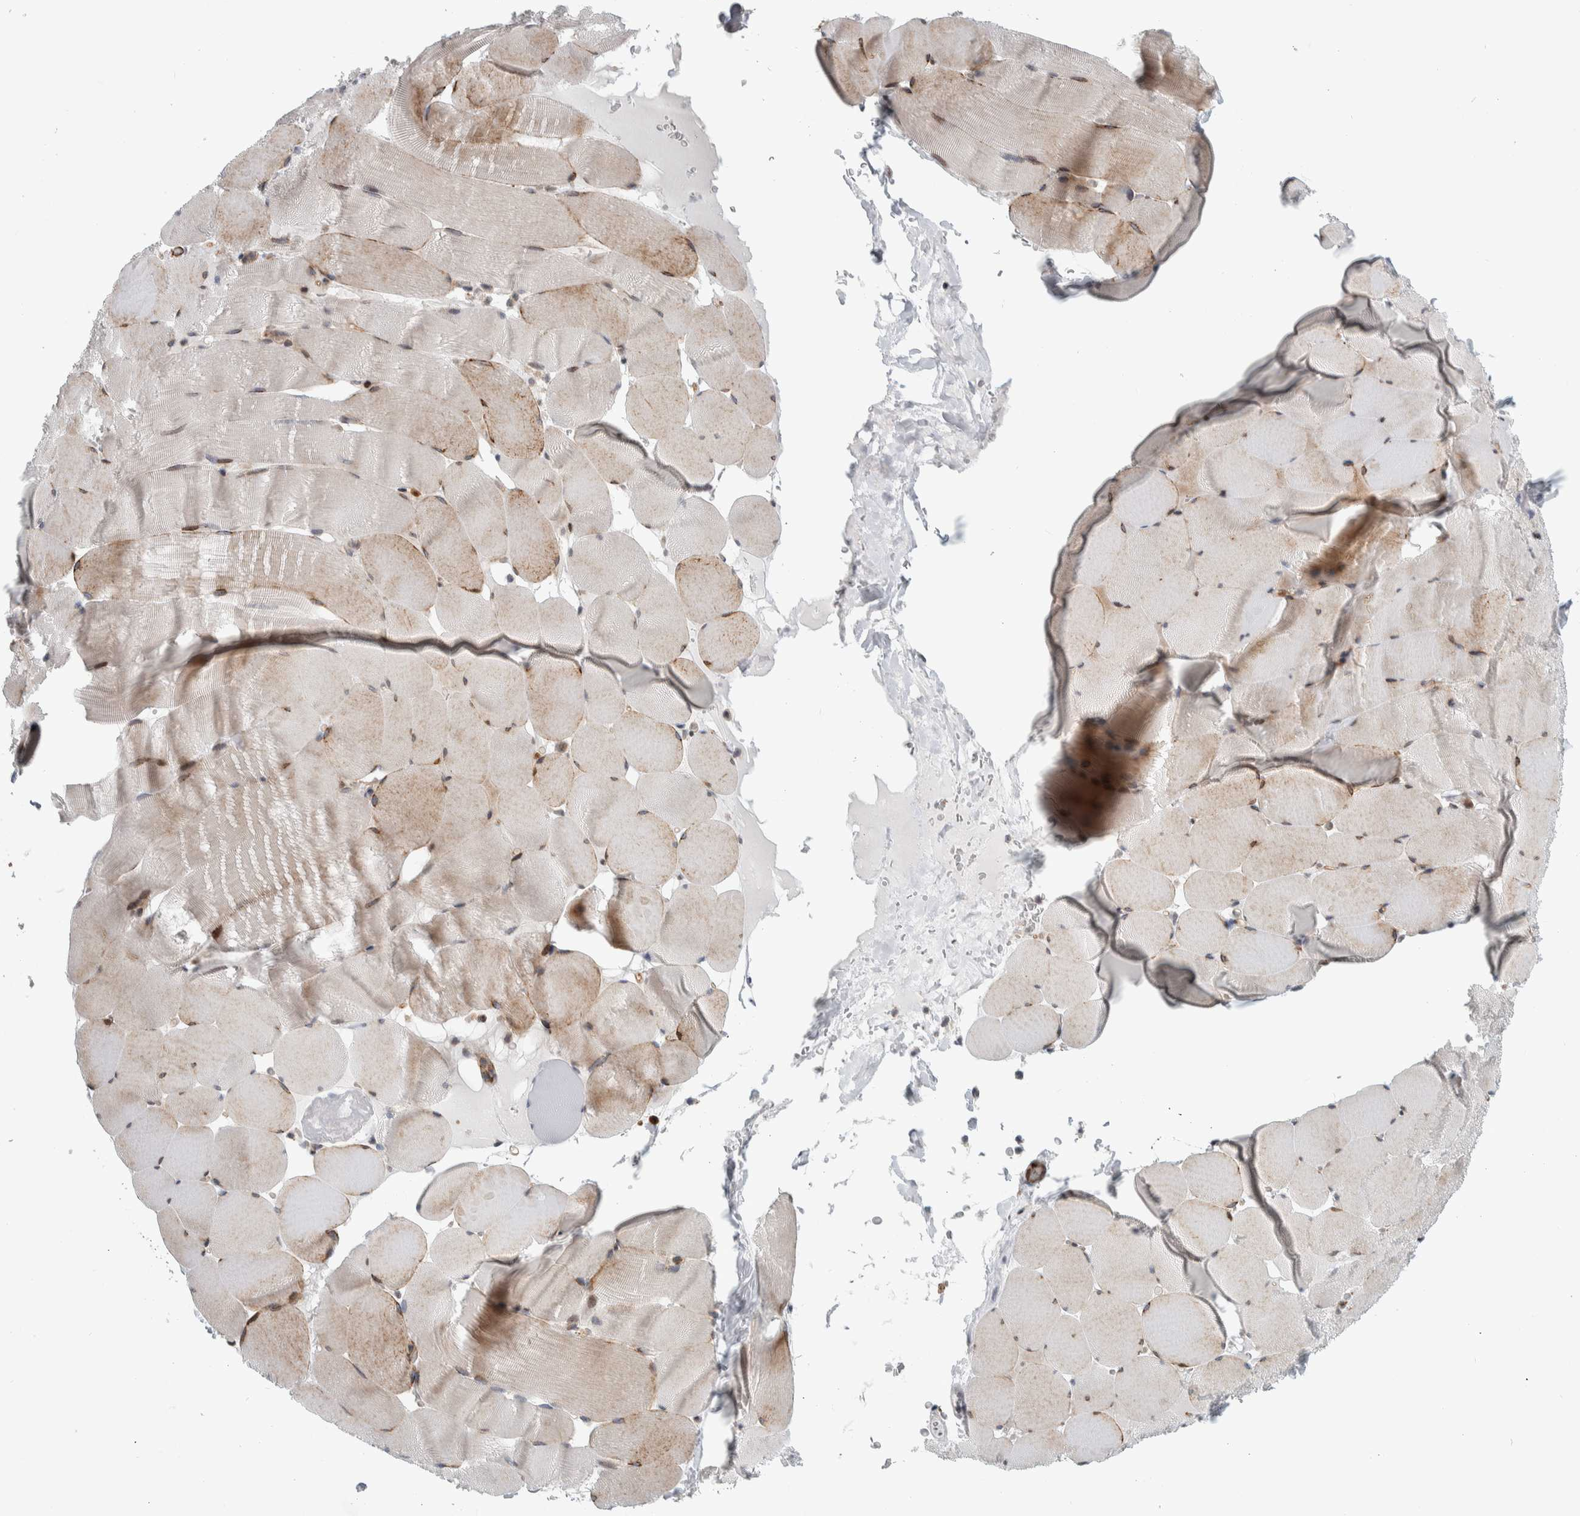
{"staining": {"intensity": "weak", "quantity": "25%-75%", "location": "cytoplasmic/membranous,nuclear"}, "tissue": "skeletal muscle", "cell_type": "Myocytes", "image_type": "normal", "snomed": [{"axis": "morphology", "description": "Normal tissue, NOS"}, {"axis": "topography", "description": "Skeletal muscle"}], "caption": "Protein staining by immunohistochemistry (IHC) exhibits weak cytoplasmic/membranous,nuclear staining in approximately 25%-75% of myocytes in benign skeletal muscle. Nuclei are stained in blue.", "gene": "MSL1", "patient": {"sex": "male", "age": 62}}